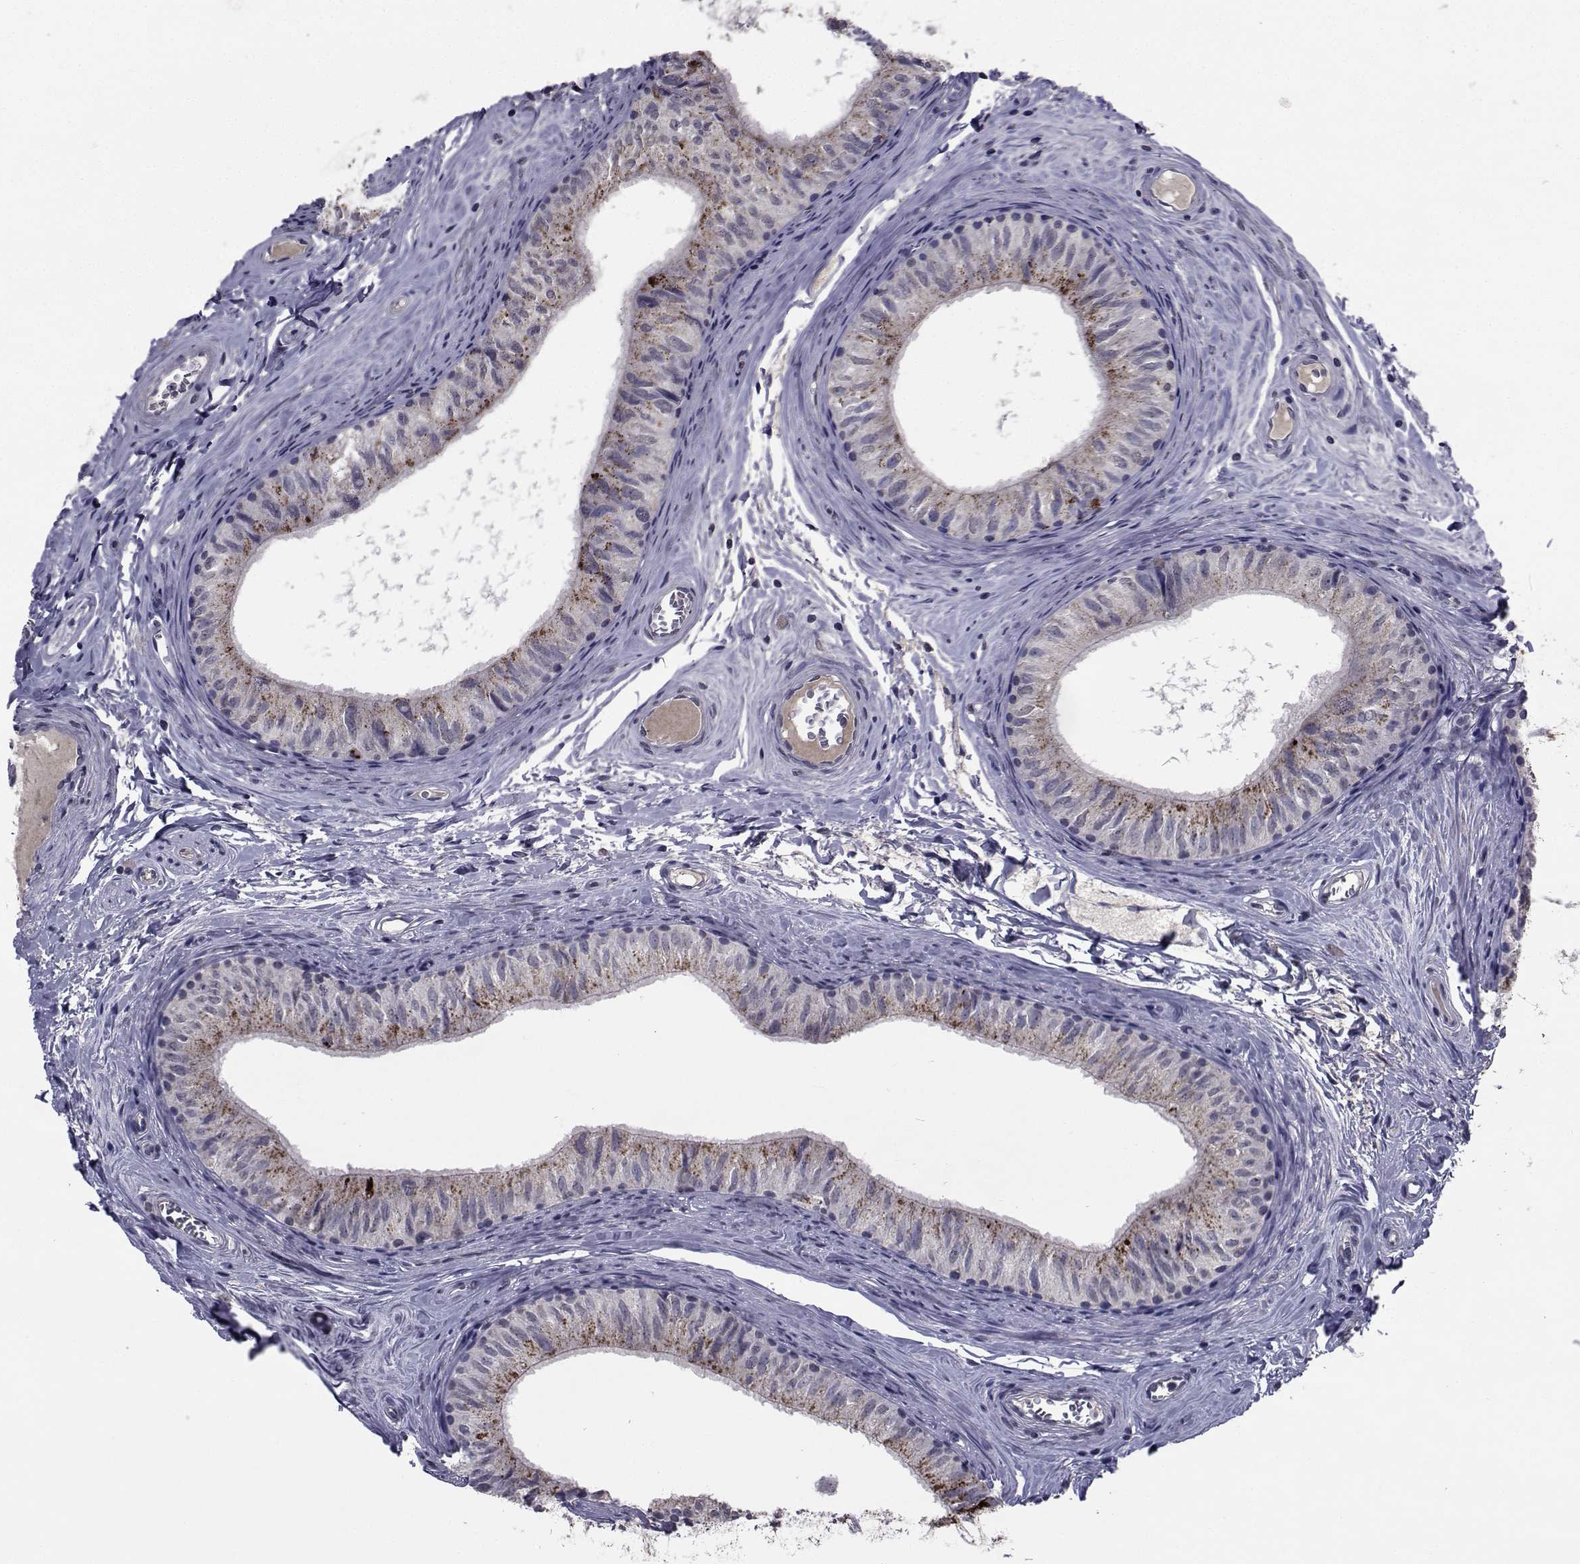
{"staining": {"intensity": "moderate", "quantity": "25%-75%", "location": "cytoplasmic/membranous"}, "tissue": "epididymis", "cell_type": "Glandular cells", "image_type": "normal", "snomed": [{"axis": "morphology", "description": "Normal tissue, NOS"}, {"axis": "topography", "description": "Epididymis"}], "caption": "Immunohistochemistry (IHC) (DAB (3,3'-diaminobenzidine)) staining of normal epididymis exhibits moderate cytoplasmic/membranous protein staining in approximately 25%-75% of glandular cells.", "gene": "CYP2S1", "patient": {"sex": "male", "age": 52}}